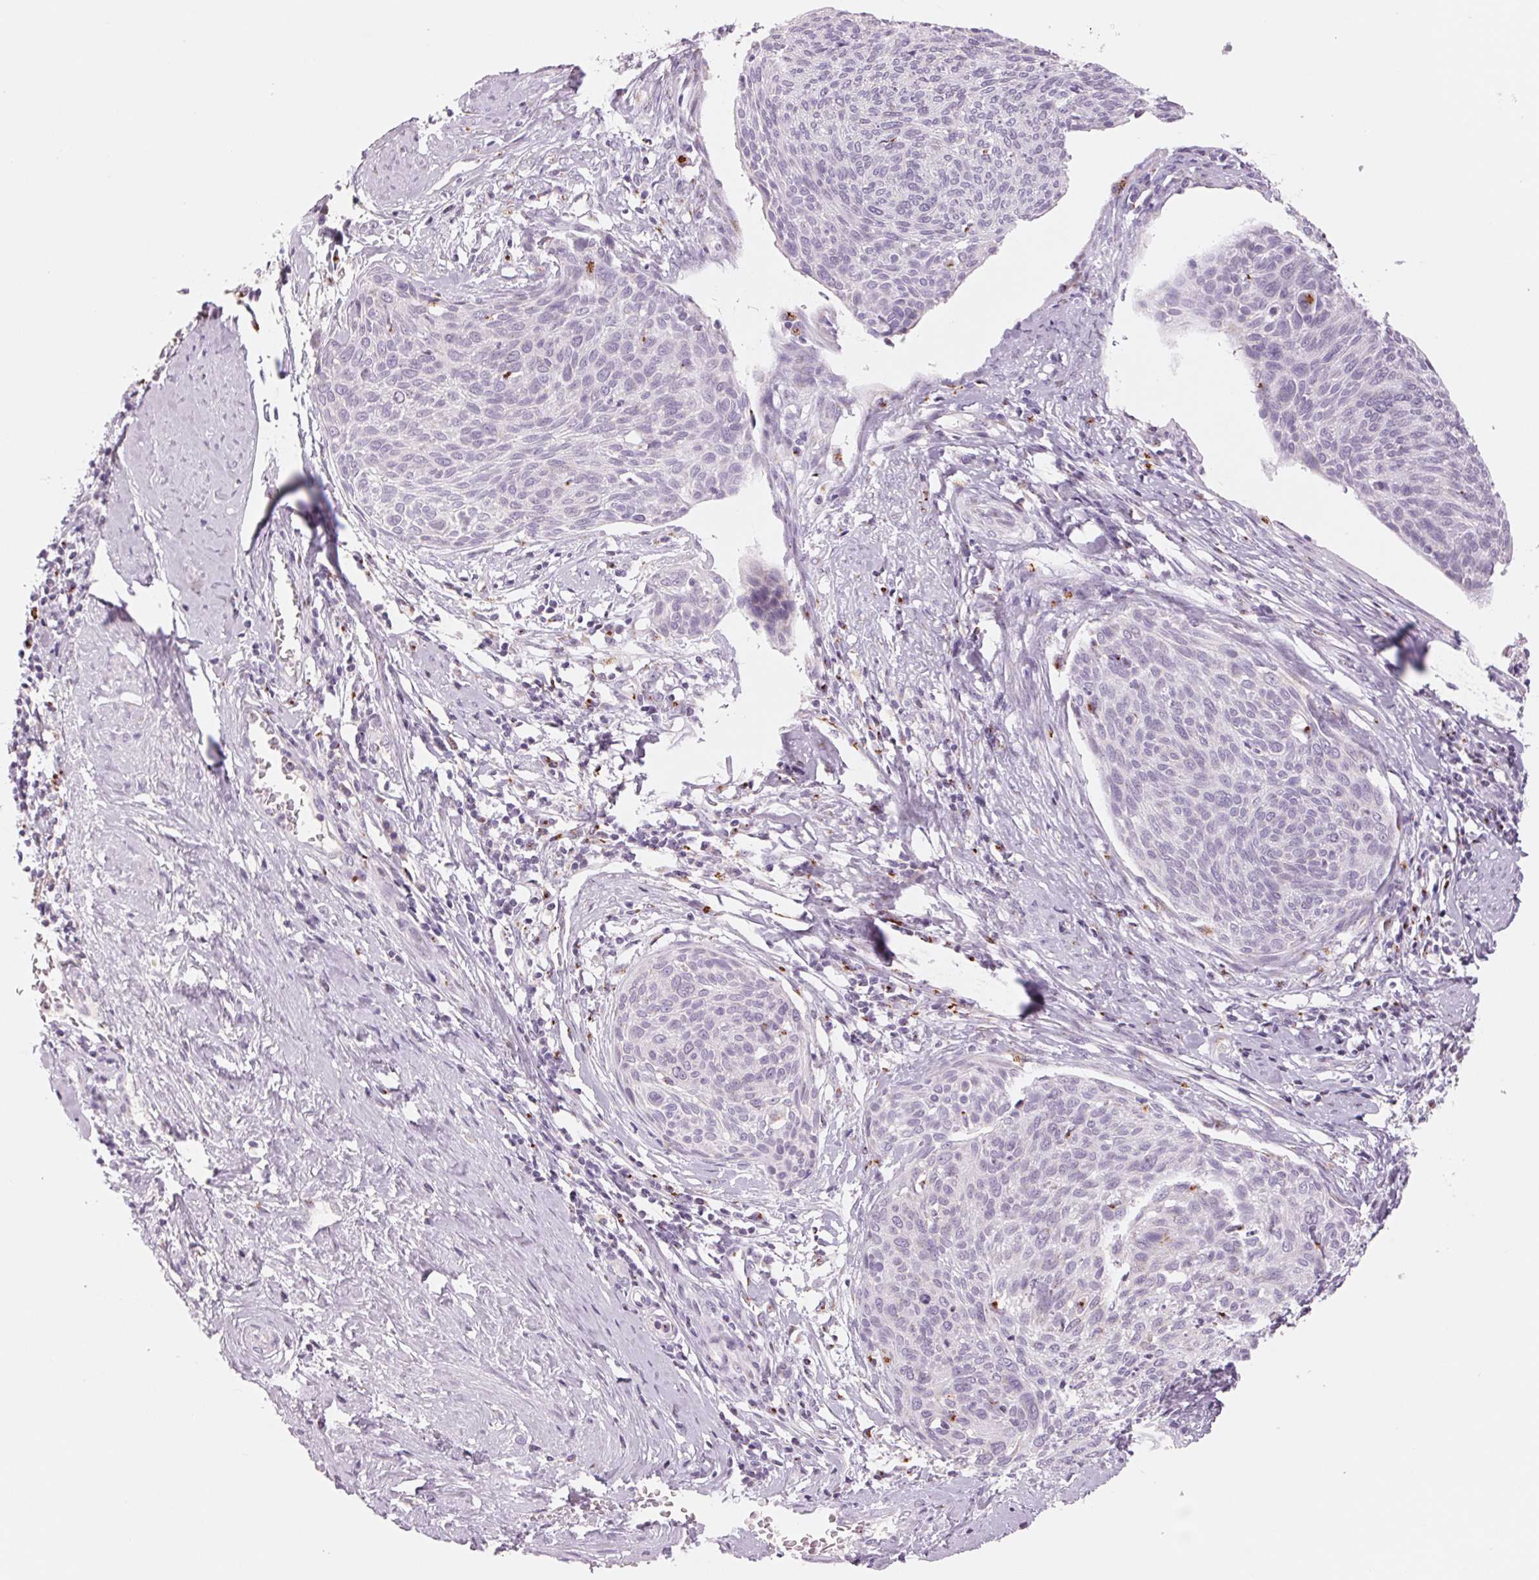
{"staining": {"intensity": "negative", "quantity": "none", "location": "none"}, "tissue": "cervical cancer", "cell_type": "Tumor cells", "image_type": "cancer", "snomed": [{"axis": "morphology", "description": "Squamous cell carcinoma, NOS"}, {"axis": "topography", "description": "Cervix"}], "caption": "This is a histopathology image of immunohistochemistry staining of cervical cancer, which shows no expression in tumor cells.", "gene": "GALNT7", "patient": {"sex": "female", "age": 49}}